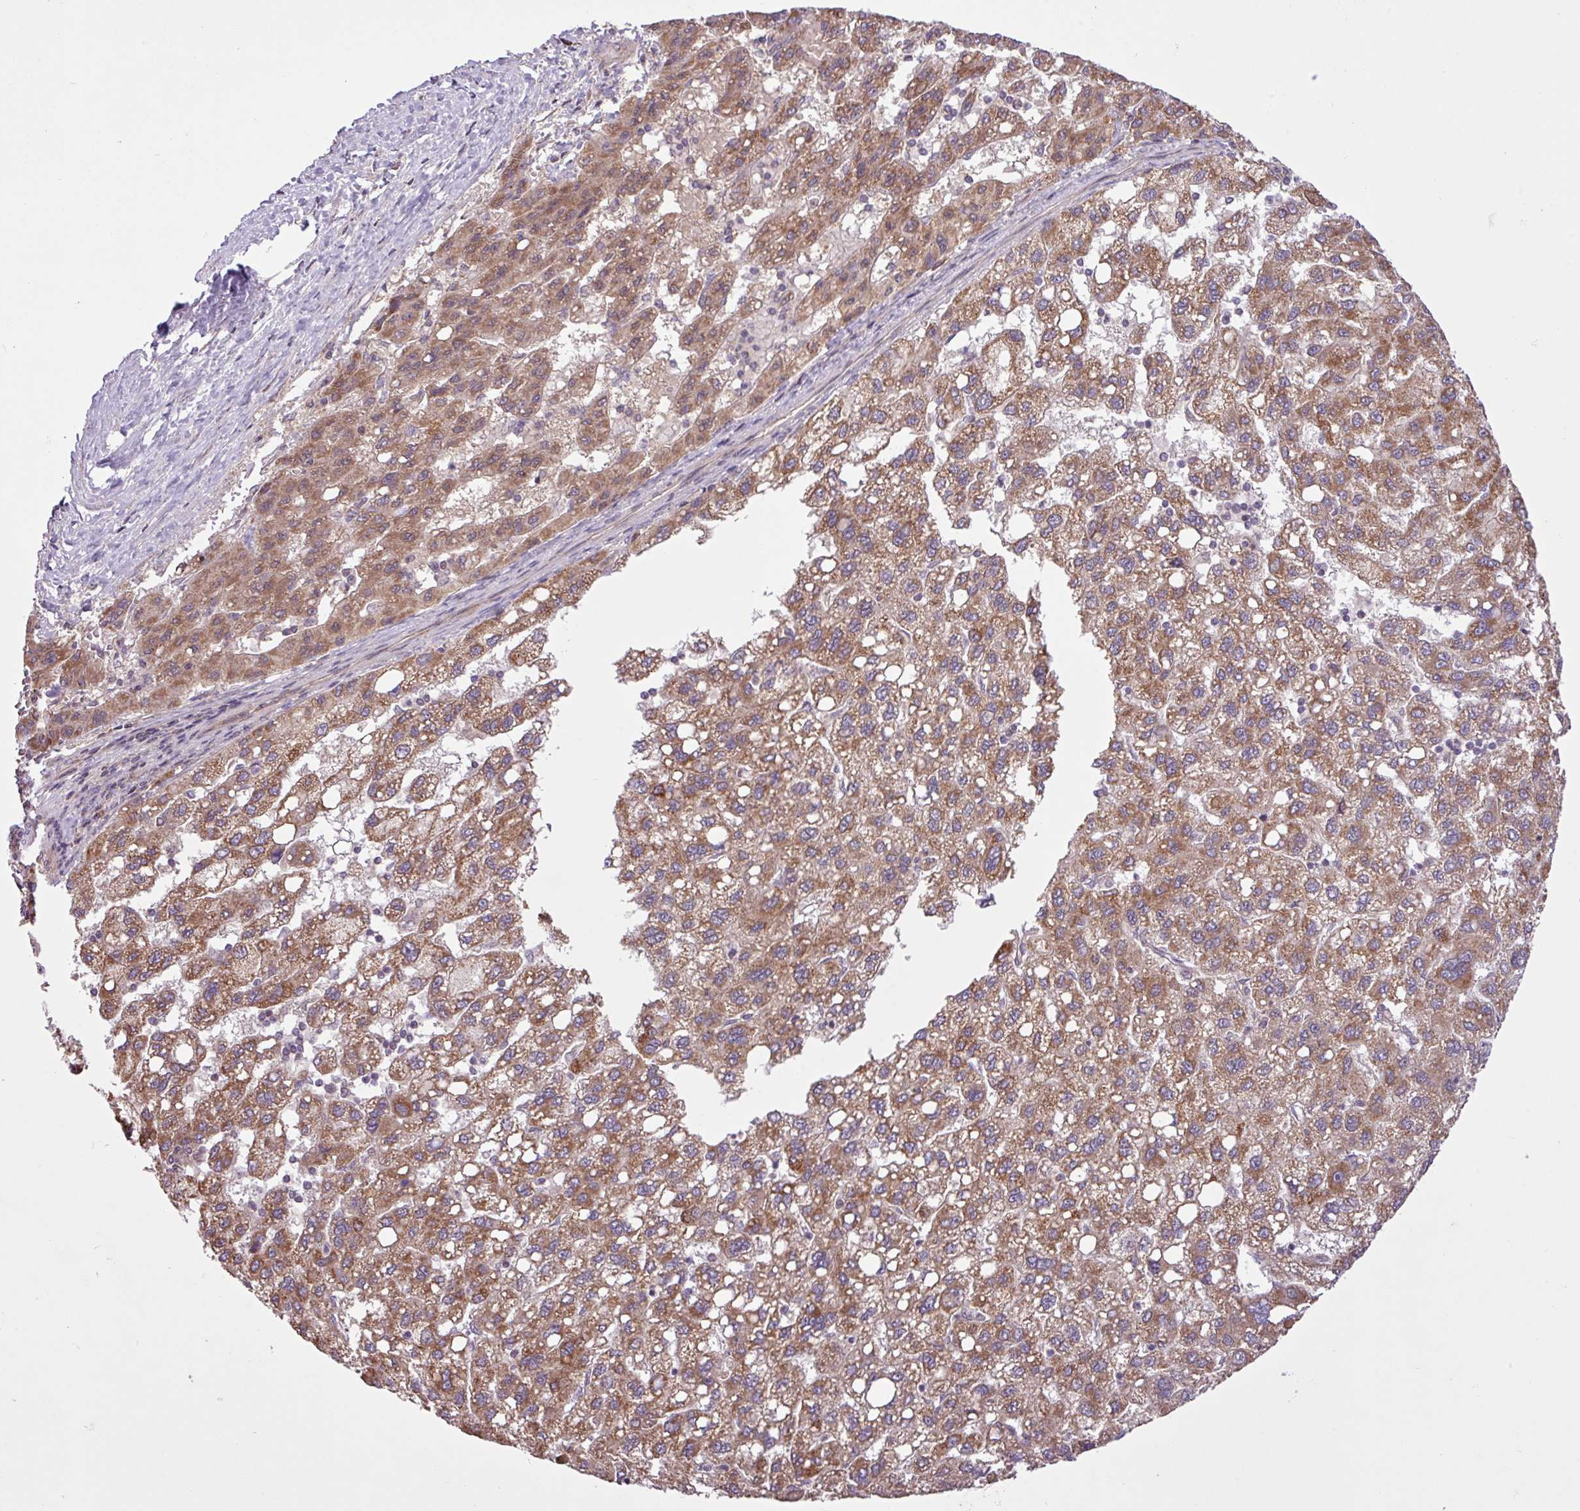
{"staining": {"intensity": "moderate", "quantity": ">75%", "location": "cytoplasmic/membranous"}, "tissue": "liver cancer", "cell_type": "Tumor cells", "image_type": "cancer", "snomed": [{"axis": "morphology", "description": "Carcinoma, Hepatocellular, NOS"}, {"axis": "topography", "description": "Liver"}], "caption": "Immunohistochemistry (DAB) staining of liver cancer displays moderate cytoplasmic/membranous protein positivity in about >75% of tumor cells.", "gene": "TIMM10B", "patient": {"sex": "female", "age": 82}}